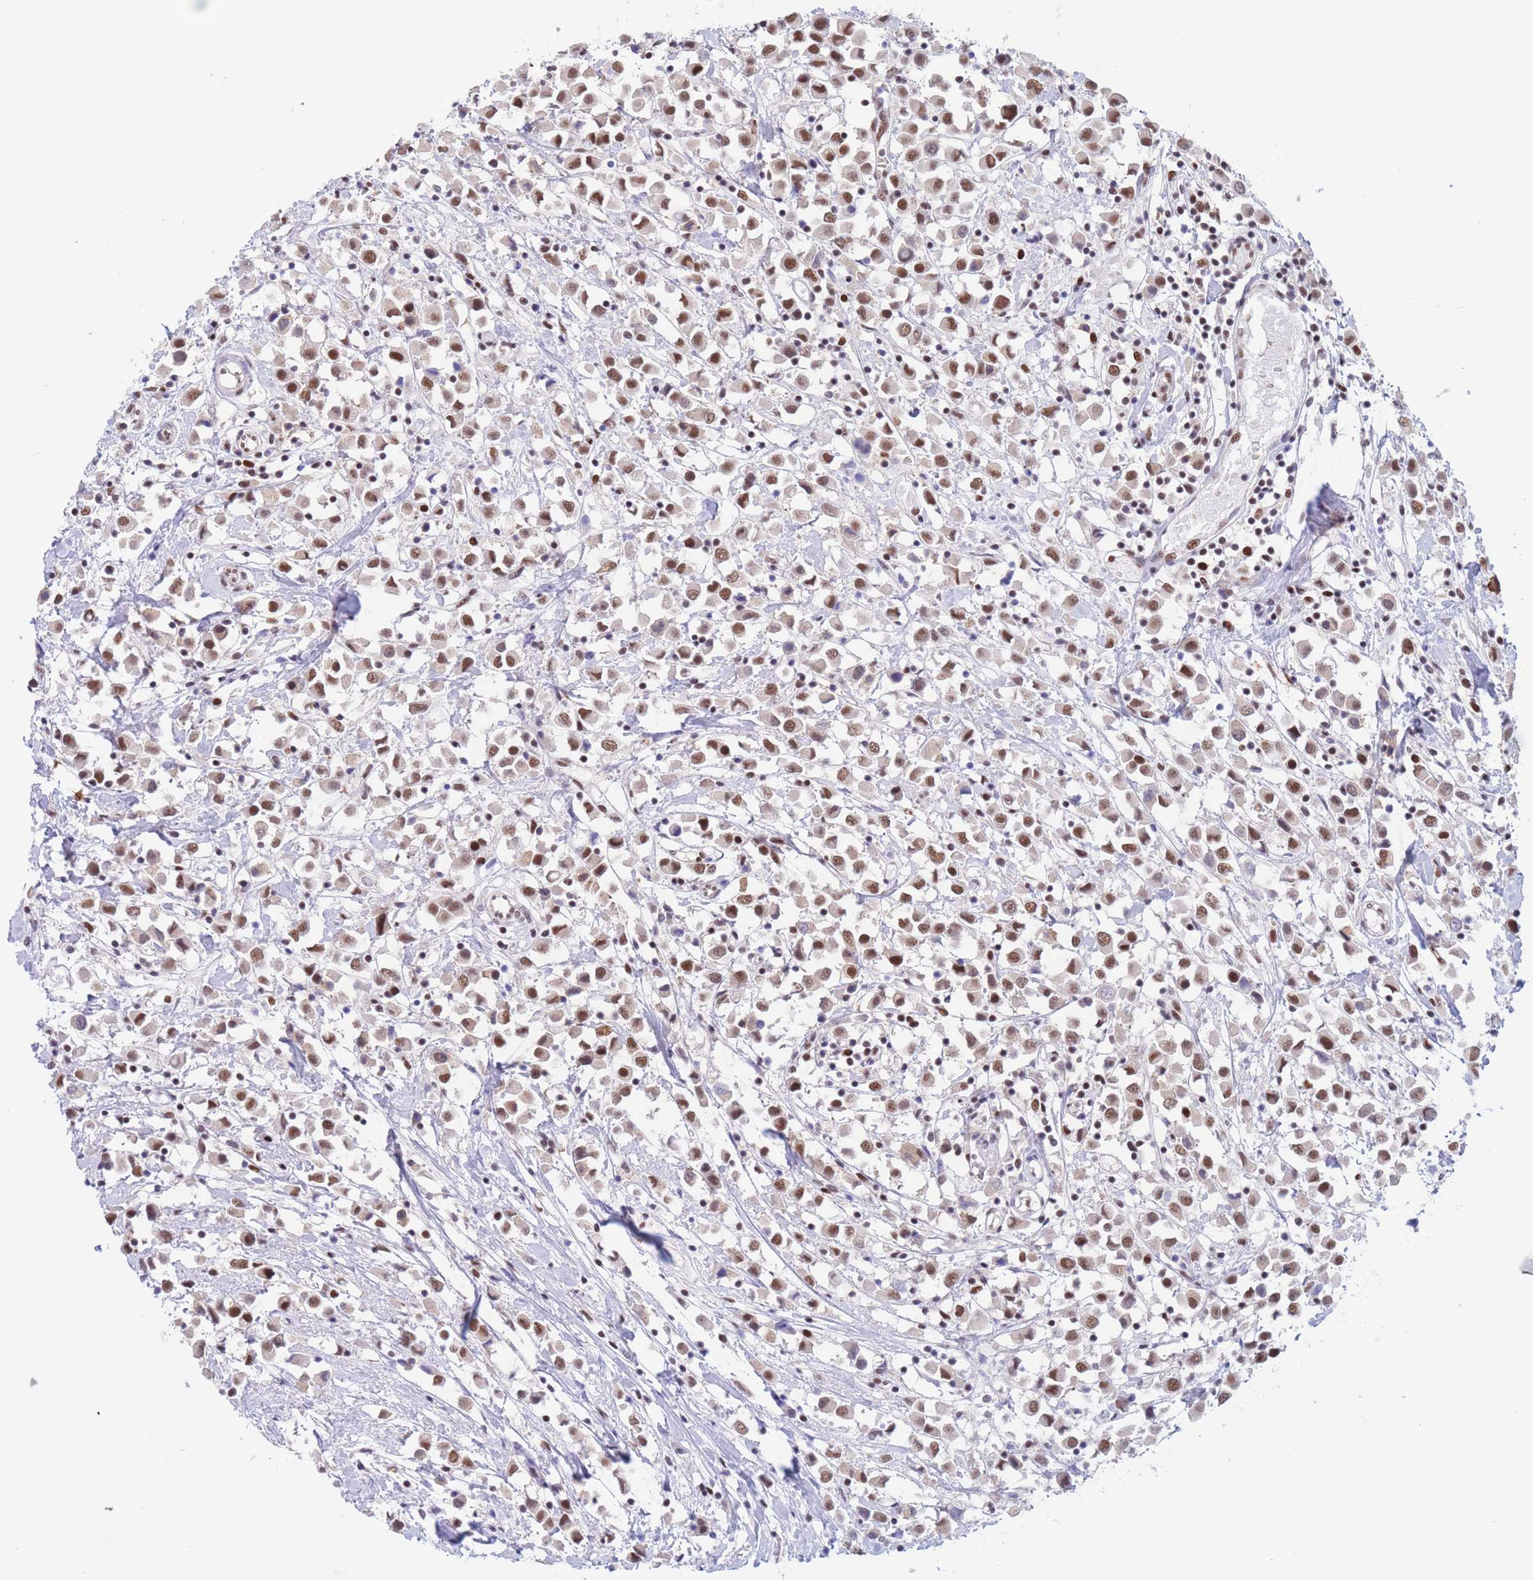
{"staining": {"intensity": "moderate", "quantity": ">75%", "location": "nuclear"}, "tissue": "breast cancer", "cell_type": "Tumor cells", "image_type": "cancer", "snomed": [{"axis": "morphology", "description": "Duct carcinoma"}, {"axis": "topography", "description": "Breast"}], "caption": "Human breast cancer stained for a protein (brown) reveals moderate nuclear positive positivity in approximately >75% of tumor cells.", "gene": "SMAD9", "patient": {"sex": "female", "age": 61}}